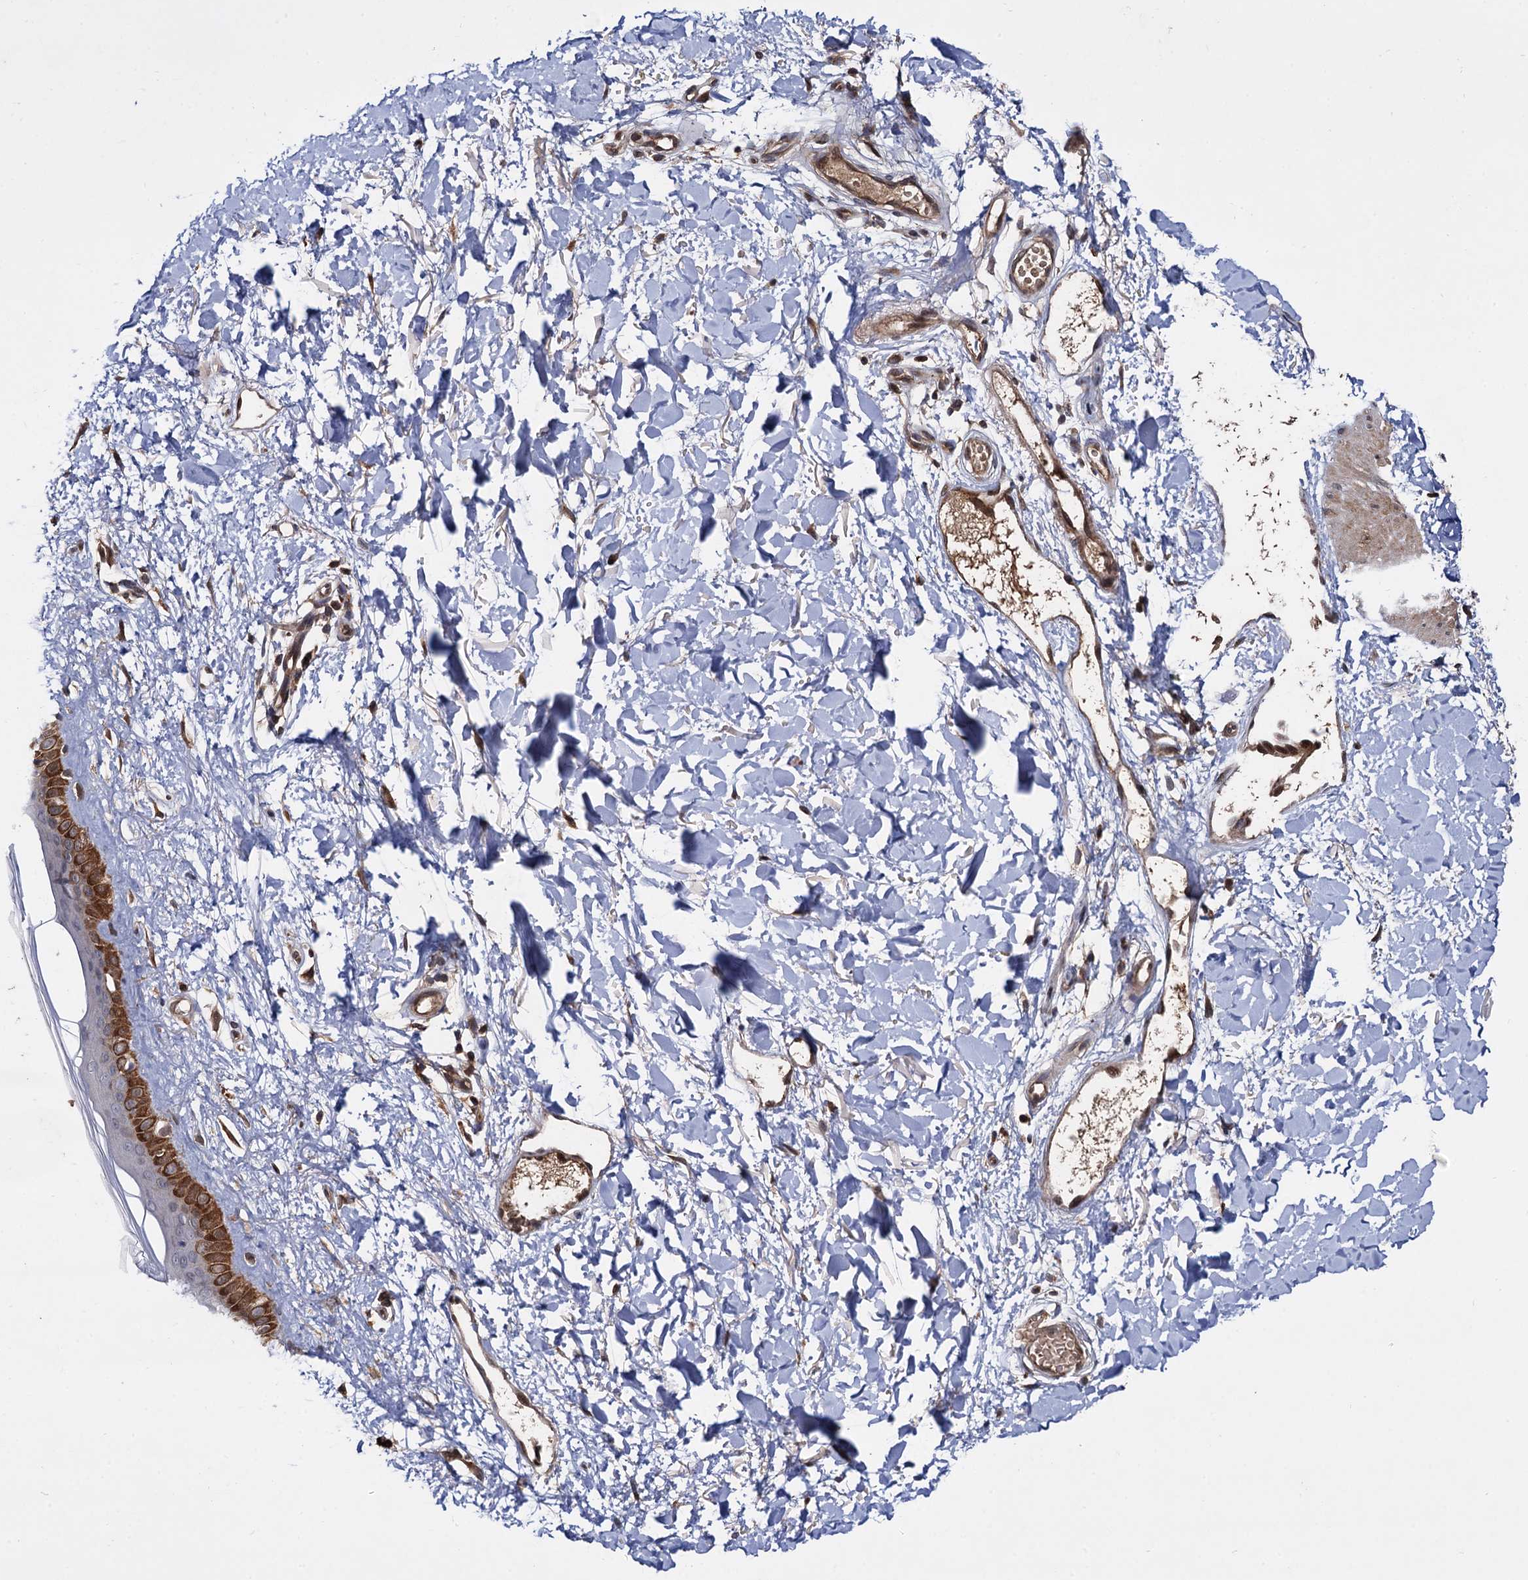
{"staining": {"intensity": "moderate", "quantity": ">75%", "location": "cytoplasmic/membranous"}, "tissue": "skin", "cell_type": "Fibroblasts", "image_type": "normal", "snomed": [{"axis": "morphology", "description": "Normal tissue, NOS"}, {"axis": "topography", "description": "Skin"}], "caption": "Benign skin displays moderate cytoplasmic/membranous staining in approximately >75% of fibroblasts, visualized by immunohistochemistry. The staining was performed using DAB to visualize the protein expression in brown, while the nuclei were stained in blue with hematoxylin (Magnification: 20x).", "gene": "SELENOP", "patient": {"sex": "female", "age": 58}}